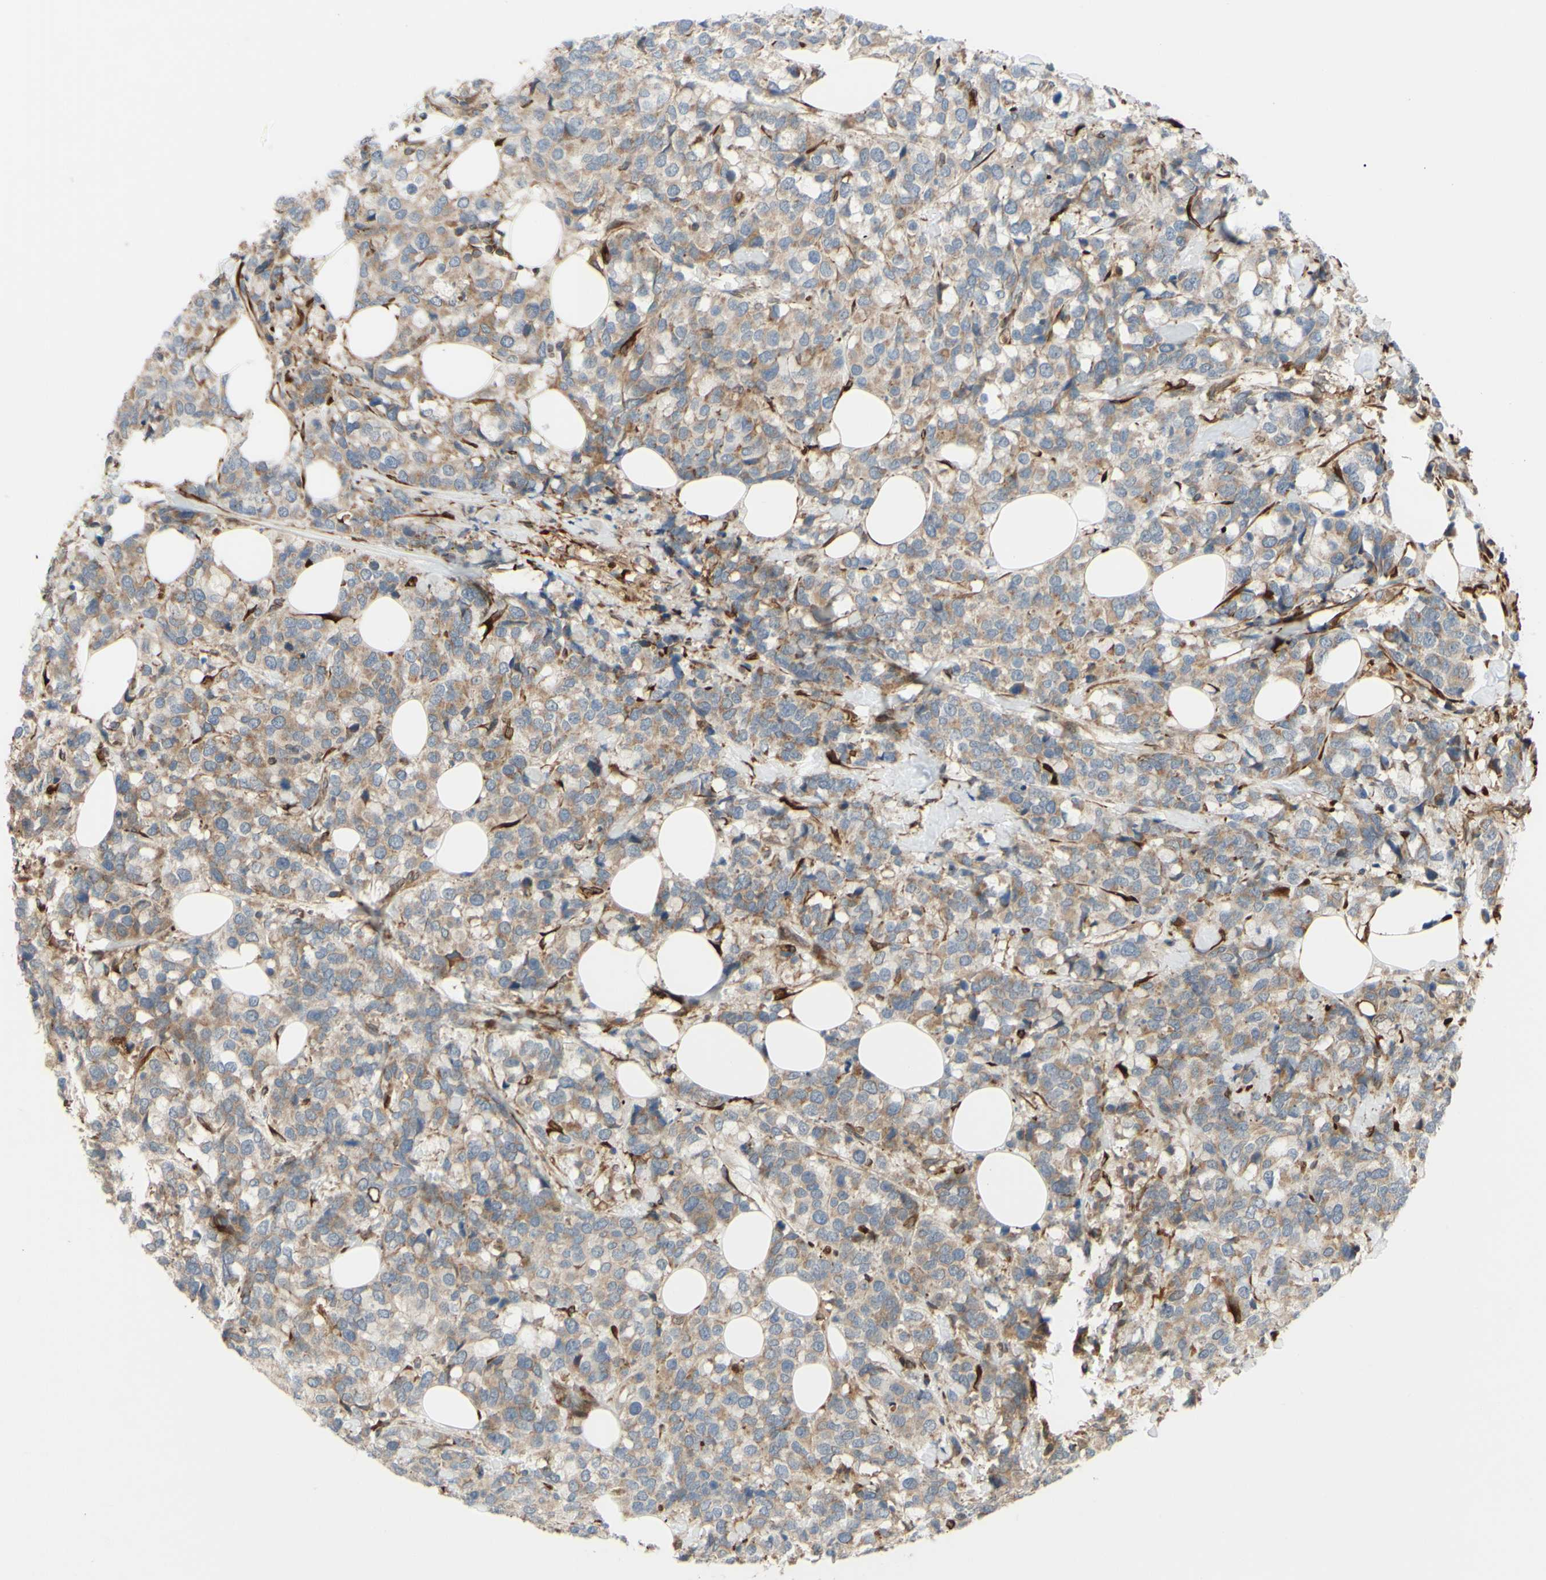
{"staining": {"intensity": "moderate", "quantity": ">75%", "location": "cytoplasmic/membranous"}, "tissue": "breast cancer", "cell_type": "Tumor cells", "image_type": "cancer", "snomed": [{"axis": "morphology", "description": "Lobular carcinoma"}, {"axis": "topography", "description": "Breast"}], "caption": "A histopathology image of human breast cancer (lobular carcinoma) stained for a protein displays moderate cytoplasmic/membranous brown staining in tumor cells.", "gene": "PRAF2", "patient": {"sex": "female", "age": 59}}